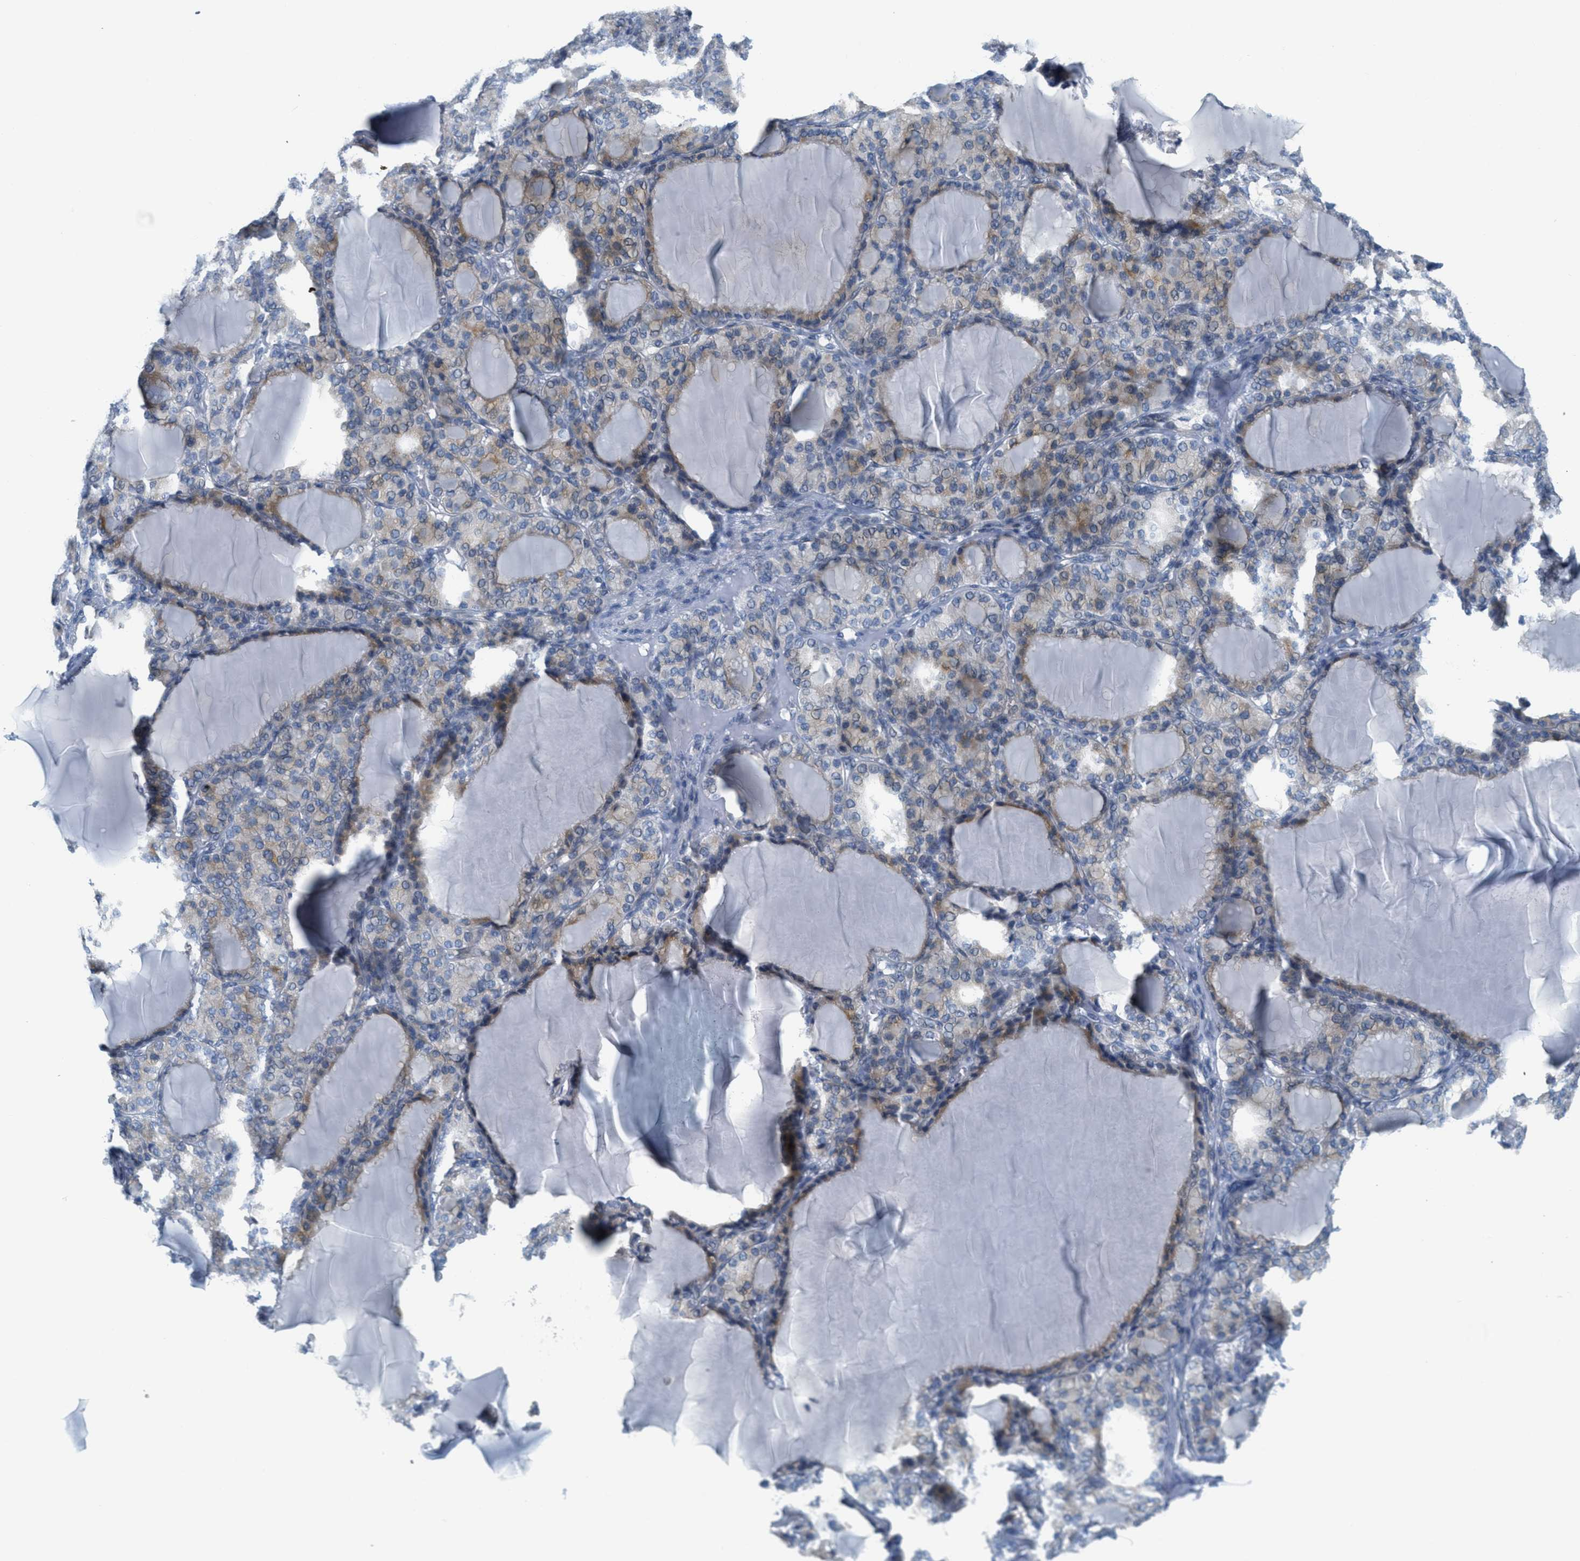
{"staining": {"intensity": "weak", "quantity": "25%-75%", "location": "cytoplasmic/membranous"}, "tissue": "thyroid gland", "cell_type": "Glandular cells", "image_type": "normal", "snomed": [{"axis": "morphology", "description": "Normal tissue, NOS"}, {"axis": "topography", "description": "Thyroid gland"}], "caption": "Immunohistochemical staining of normal thyroid gland exhibits low levels of weak cytoplasmic/membranous staining in about 25%-75% of glandular cells.", "gene": "TEX264", "patient": {"sex": "female", "age": 28}}